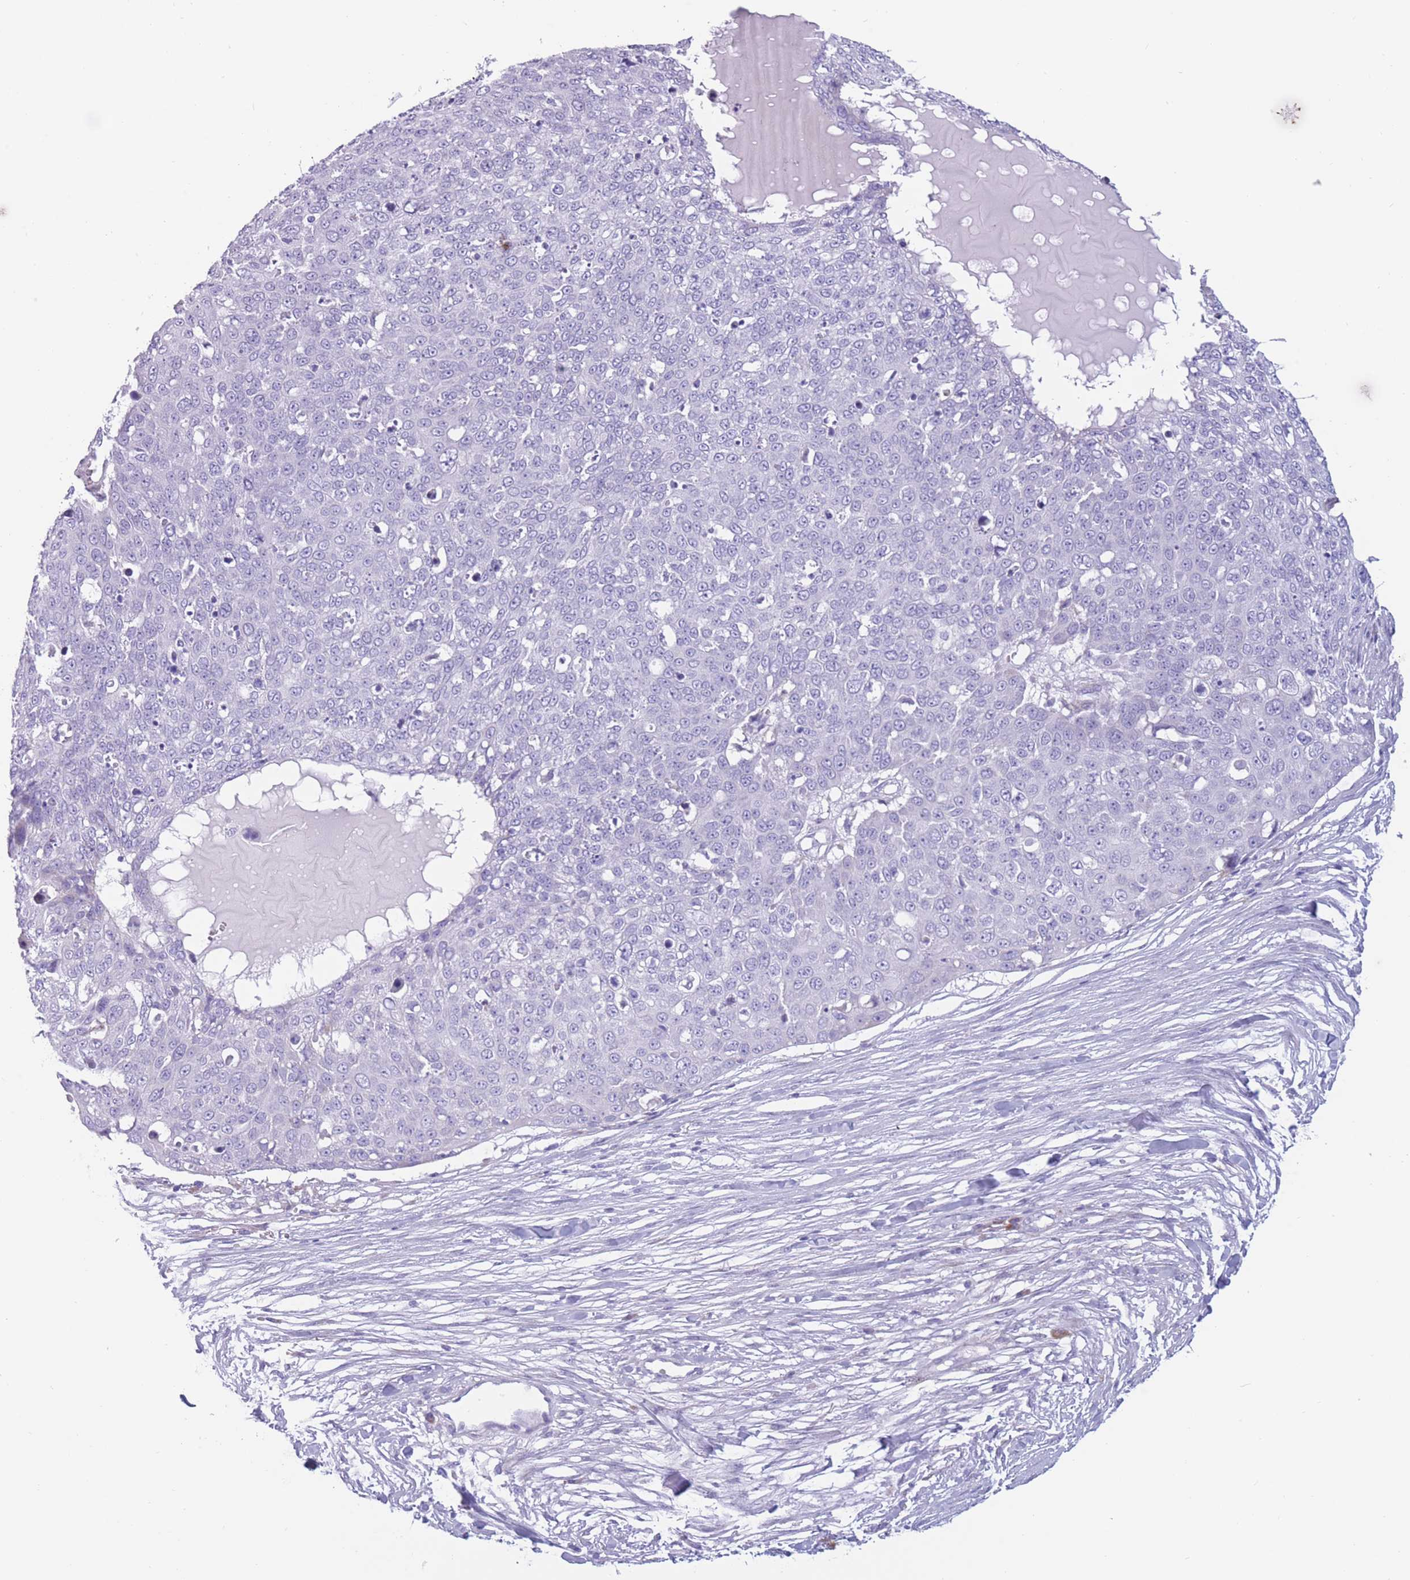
{"staining": {"intensity": "negative", "quantity": "none", "location": "none"}, "tissue": "skin cancer", "cell_type": "Tumor cells", "image_type": "cancer", "snomed": [{"axis": "morphology", "description": "Squamous cell carcinoma, NOS"}, {"axis": "topography", "description": "Skin"}], "caption": "This is a micrograph of IHC staining of skin cancer (squamous cell carcinoma), which shows no expression in tumor cells. (DAB immunohistochemistry visualized using brightfield microscopy, high magnification).", "gene": "COL27A1", "patient": {"sex": "male", "age": 71}}